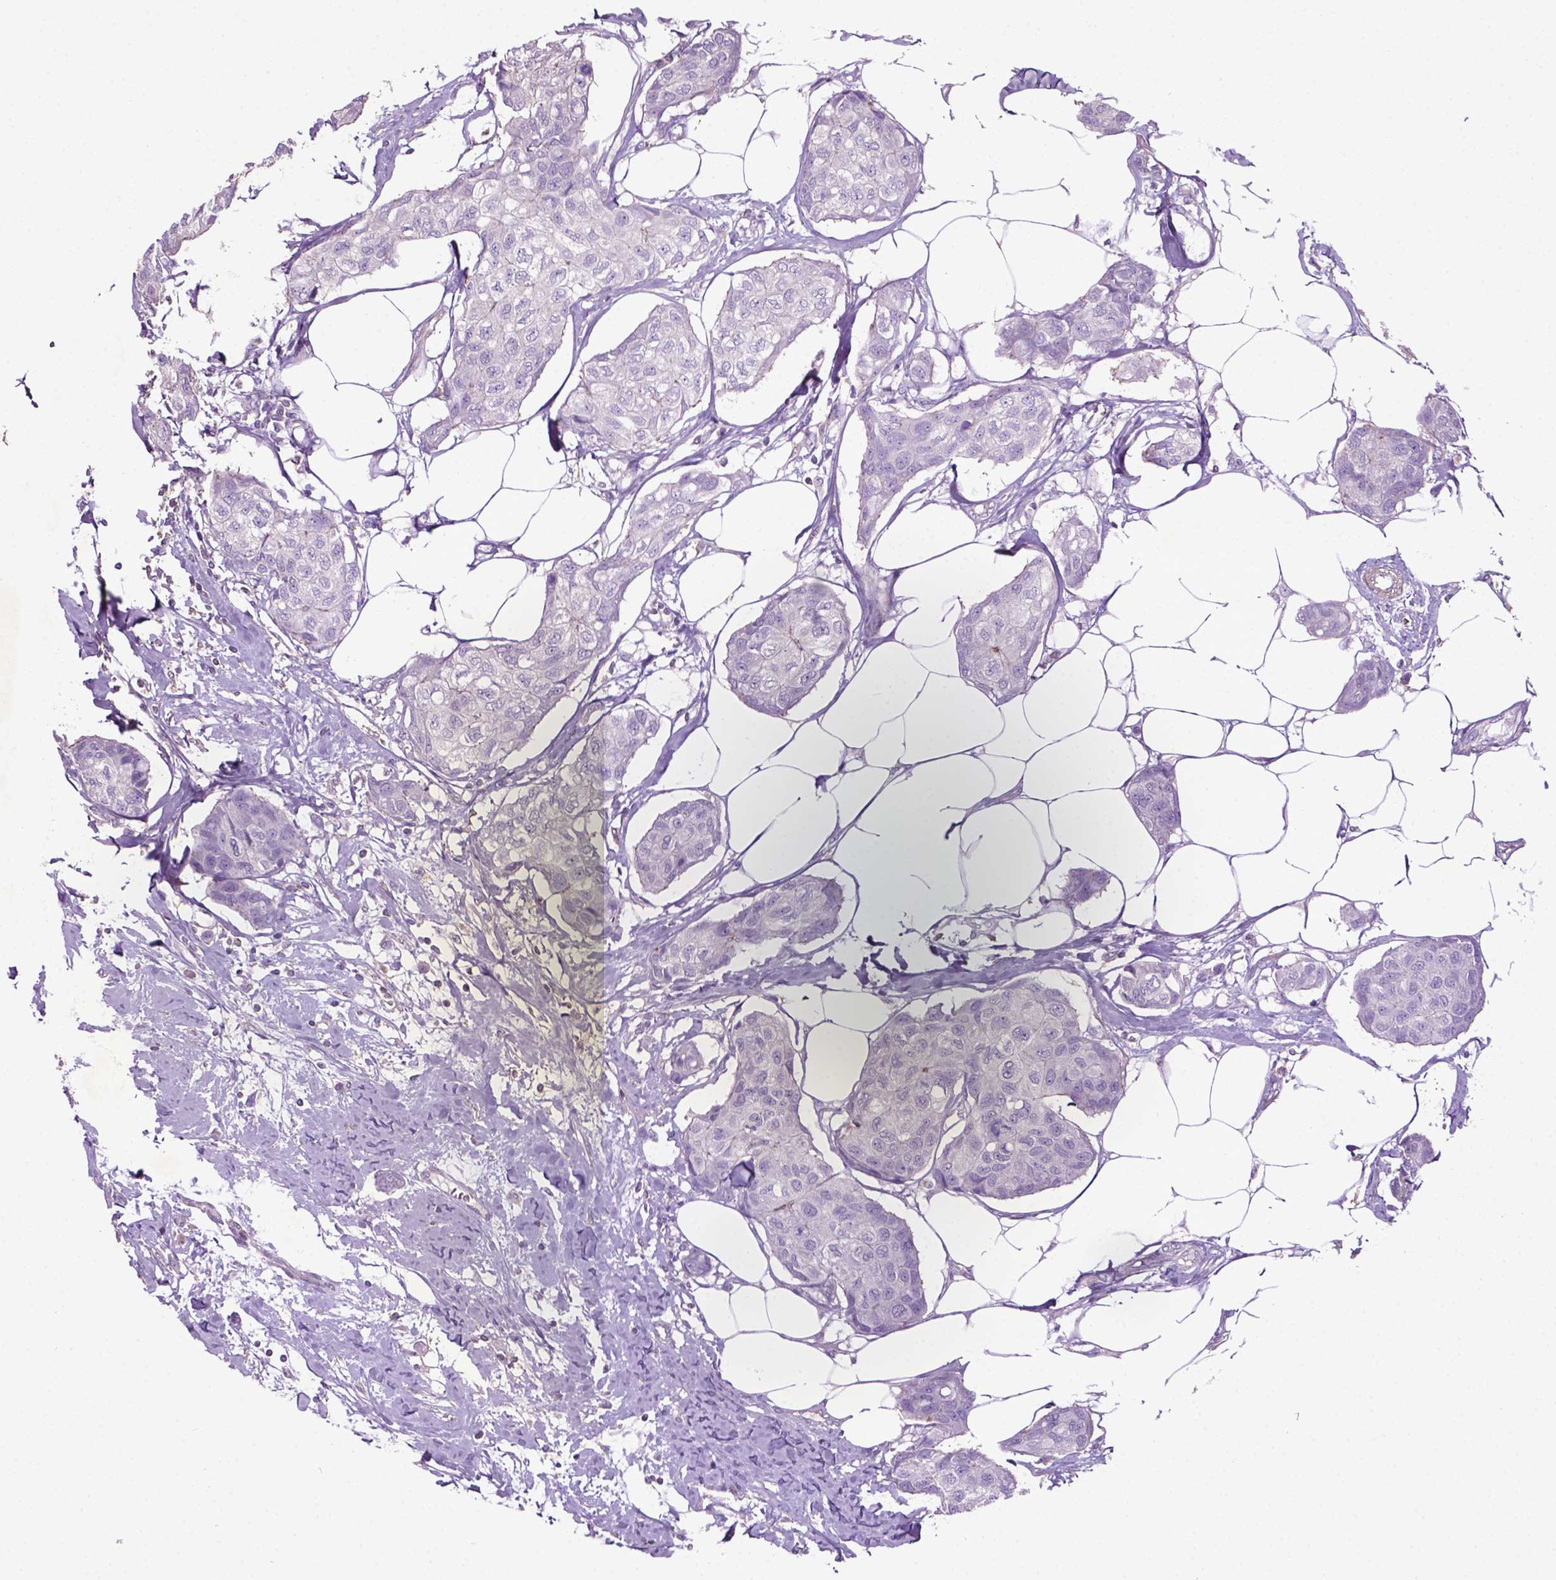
{"staining": {"intensity": "negative", "quantity": "none", "location": "none"}, "tissue": "breast cancer", "cell_type": "Tumor cells", "image_type": "cancer", "snomed": [{"axis": "morphology", "description": "Duct carcinoma"}, {"axis": "topography", "description": "Breast"}], "caption": "Immunohistochemistry of human breast cancer demonstrates no staining in tumor cells.", "gene": "BMP4", "patient": {"sex": "female", "age": 80}}